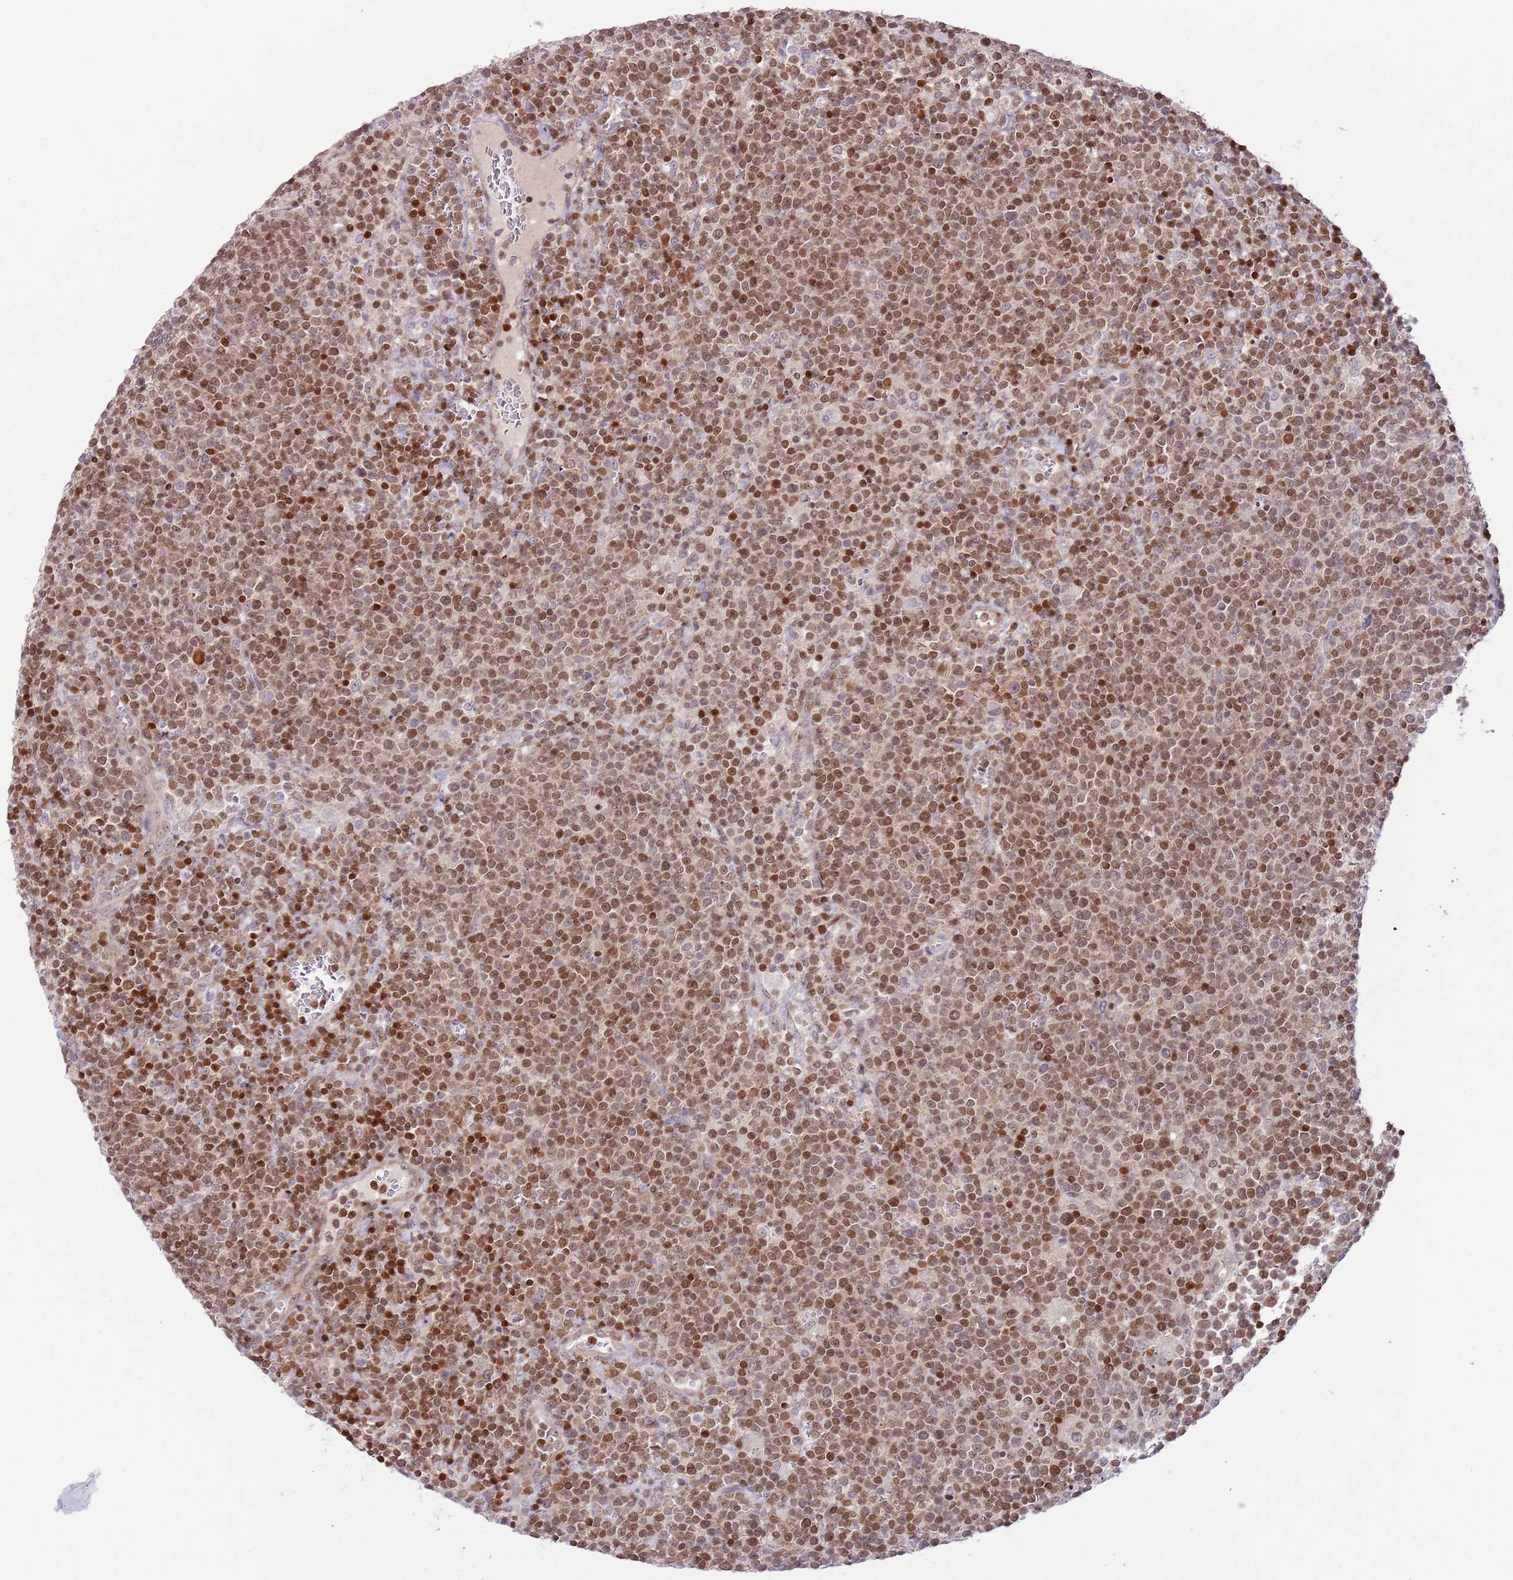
{"staining": {"intensity": "moderate", "quantity": ">75%", "location": "nuclear"}, "tissue": "lymphoma", "cell_type": "Tumor cells", "image_type": "cancer", "snomed": [{"axis": "morphology", "description": "Malignant lymphoma, non-Hodgkin's type, High grade"}, {"axis": "topography", "description": "Lymph node"}], "caption": "Immunohistochemistry (IHC) micrograph of neoplastic tissue: human high-grade malignant lymphoma, non-Hodgkin's type stained using IHC reveals medium levels of moderate protein expression localized specifically in the nuclear of tumor cells, appearing as a nuclear brown color.", "gene": "SELENOH", "patient": {"sex": "male", "age": 61}}